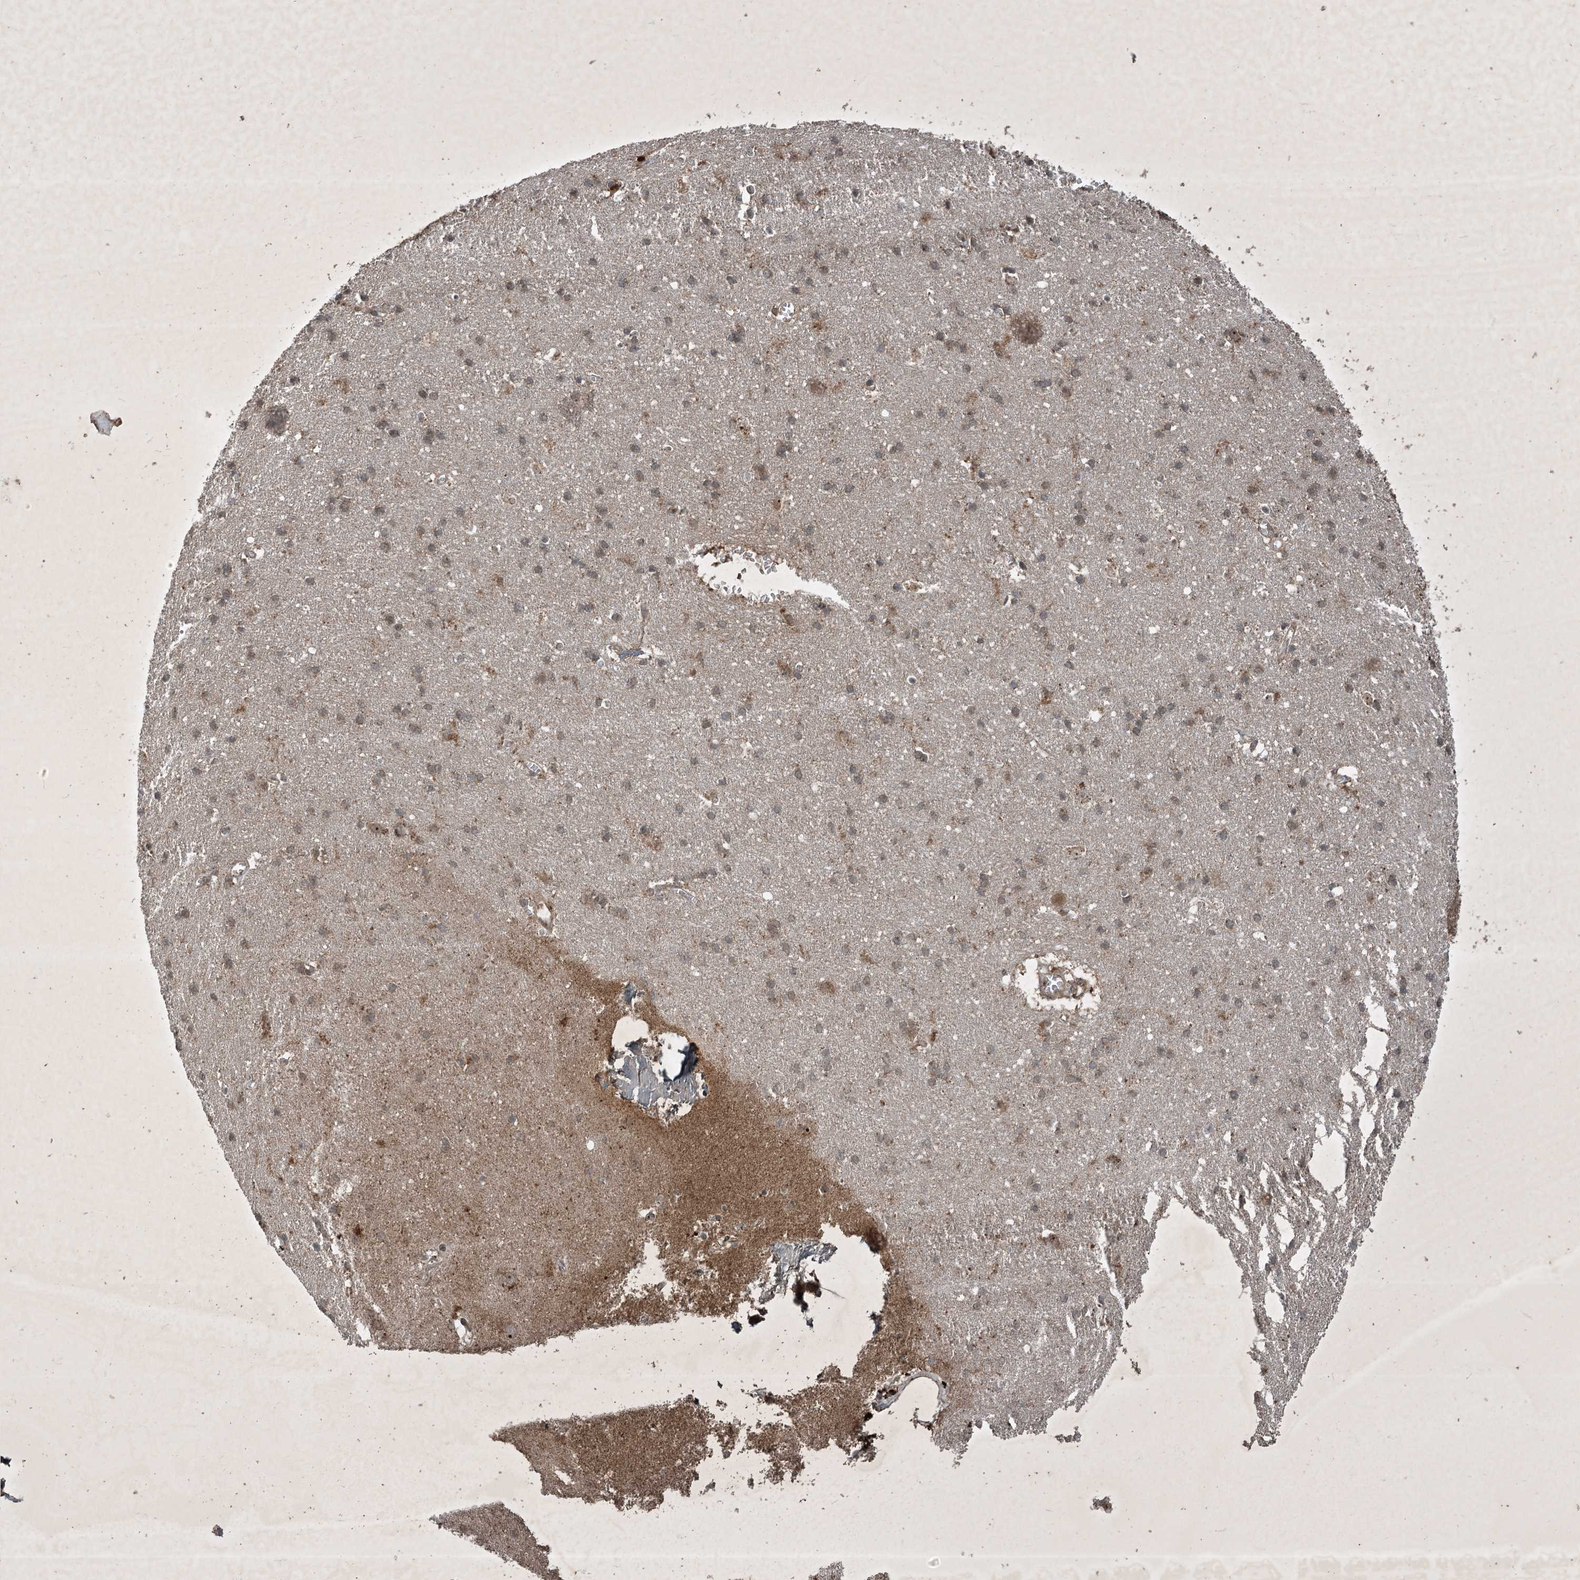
{"staining": {"intensity": "moderate", "quantity": ">75%", "location": "cytoplasmic/membranous"}, "tissue": "cerebral cortex", "cell_type": "Endothelial cells", "image_type": "normal", "snomed": [{"axis": "morphology", "description": "Normal tissue, NOS"}, {"axis": "topography", "description": "Cerebral cortex"}], "caption": "Immunohistochemical staining of benign human cerebral cortex reveals moderate cytoplasmic/membranous protein expression in about >75% of endothelial cells.", "gene": "UNC93A", "patient": {"sex": "male", "age": 54}}